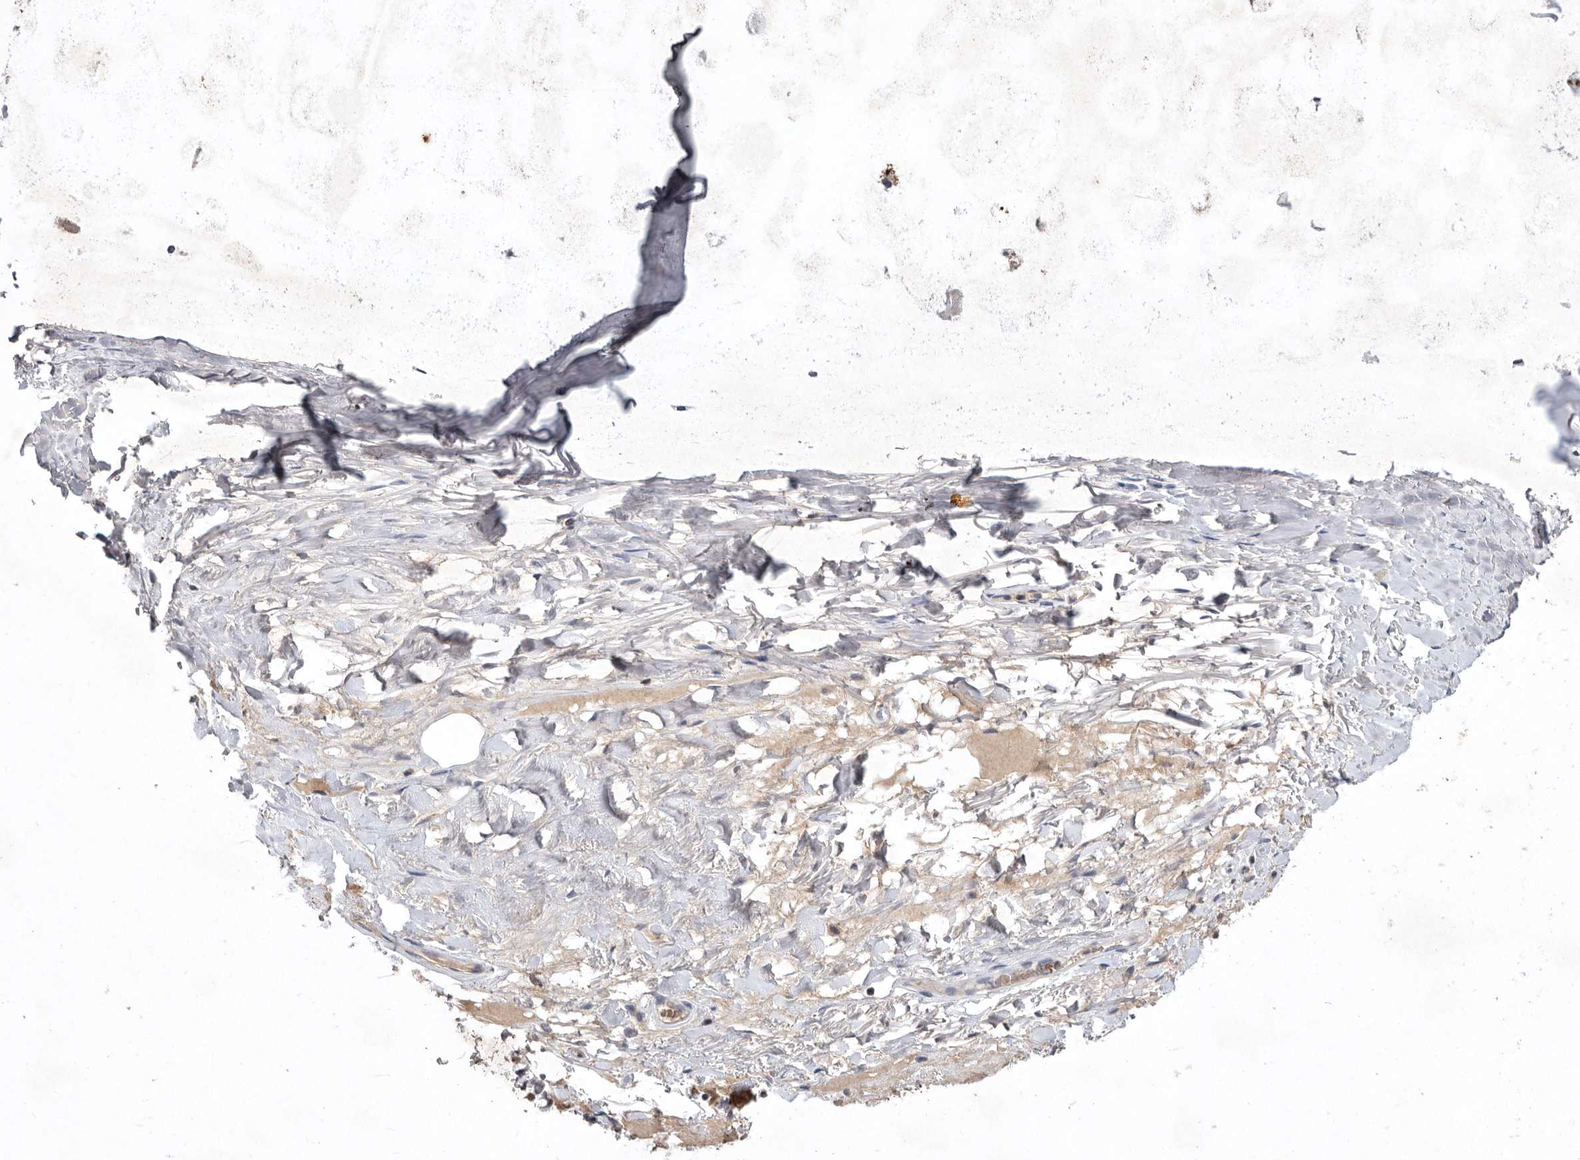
{"staining": {"intensity": "negative", "quantity": "none", "location": "none"}, "tissue": "adipose tissue", "cell_type": "Adipocytes", "image_type": "normal", "snomed": [{"axis": "morphology", "description": "Normal tissue, NOS"}, {"axis": "topography", "description": "Cartilage tissue"}], "caption": "High magnification brightfield microscopy of normal adipose tissue stained with DAB (3,3'-diaminobenzidine) (brown) and counterstained with hematoxylin (blue): adipocytes show no significant expression.", "gene": "TNFSF14", "patient": {"sex": "female", "age": 63}}